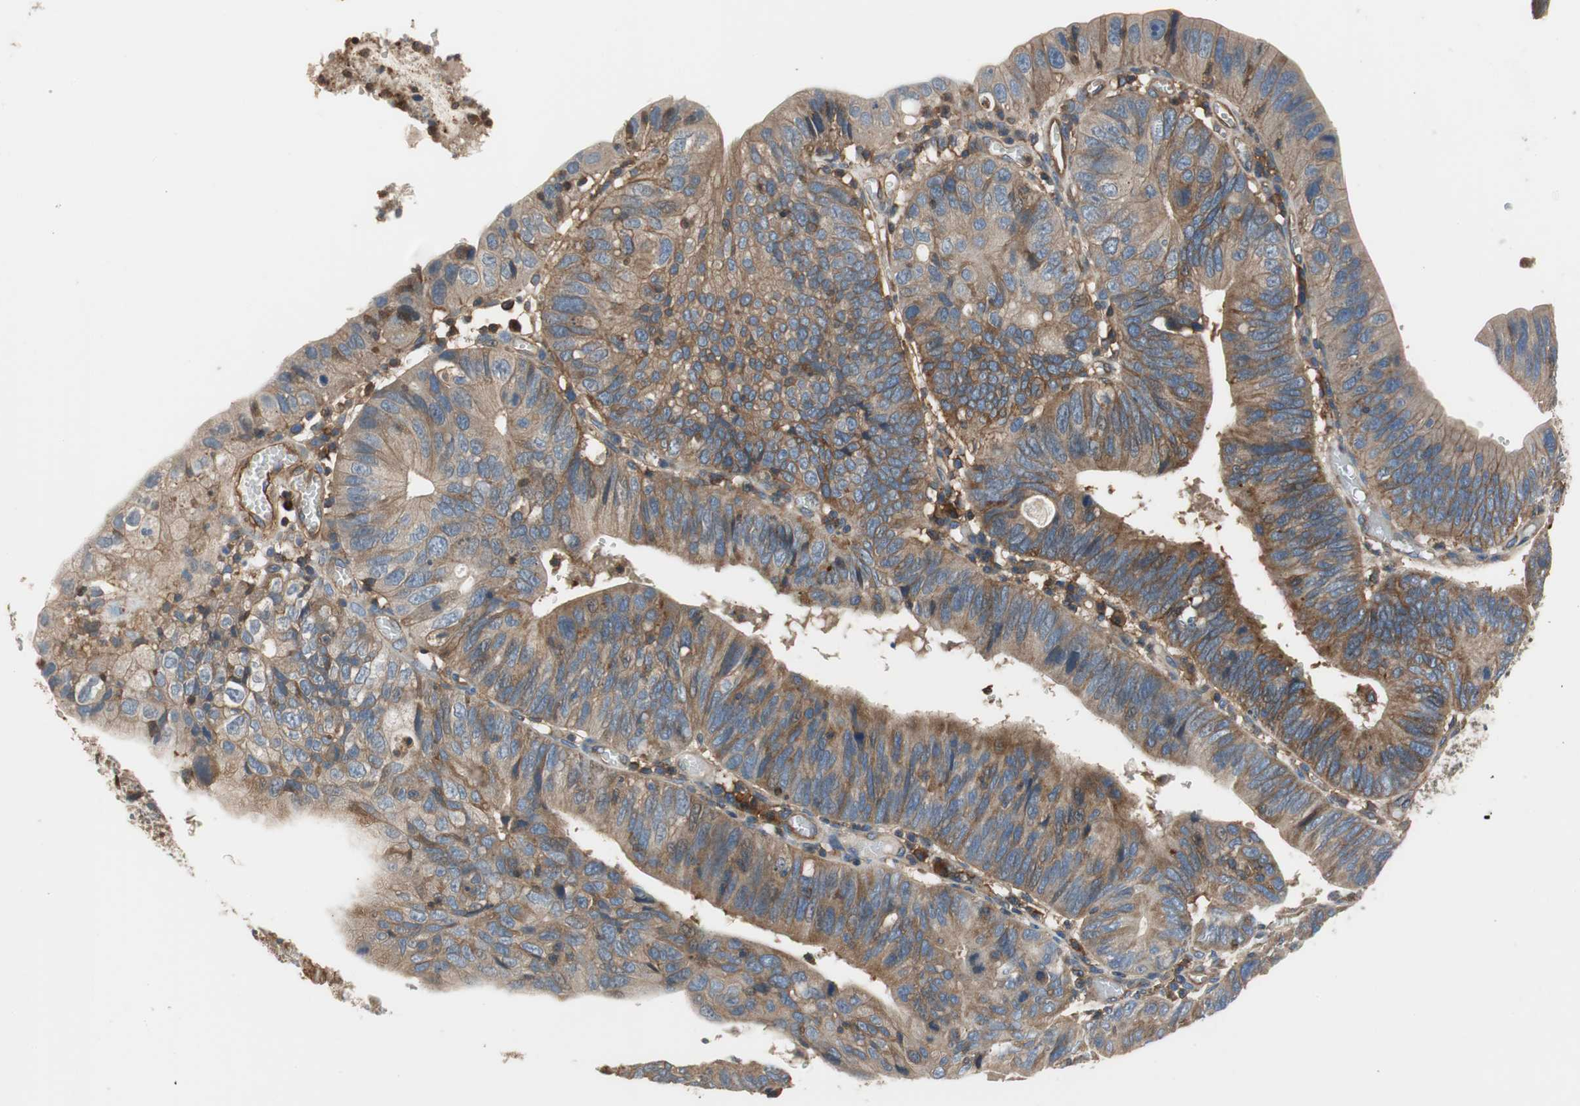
{"staining": {"intensity": "moderate", "quantity": ">75%", "location": "cytoplasmic/membranous"}, "tissue": "stomach cancer", "cell_type": "Tumor cells", "image_type": "cancer", "snomed": [{"axis": "morphology", "description": "Adenocarcinoma, NOS"}, {"axis": "topography", "description": "Stomach"}], "caption": "Stomach adenocarcinoma stained with a brown dye displays moderate cytoplasmic/membranous positive expression in approximately >75% of tumor cells.", "gene": "IL1RL1", "patient": {"sex": "male", "age": 59}}